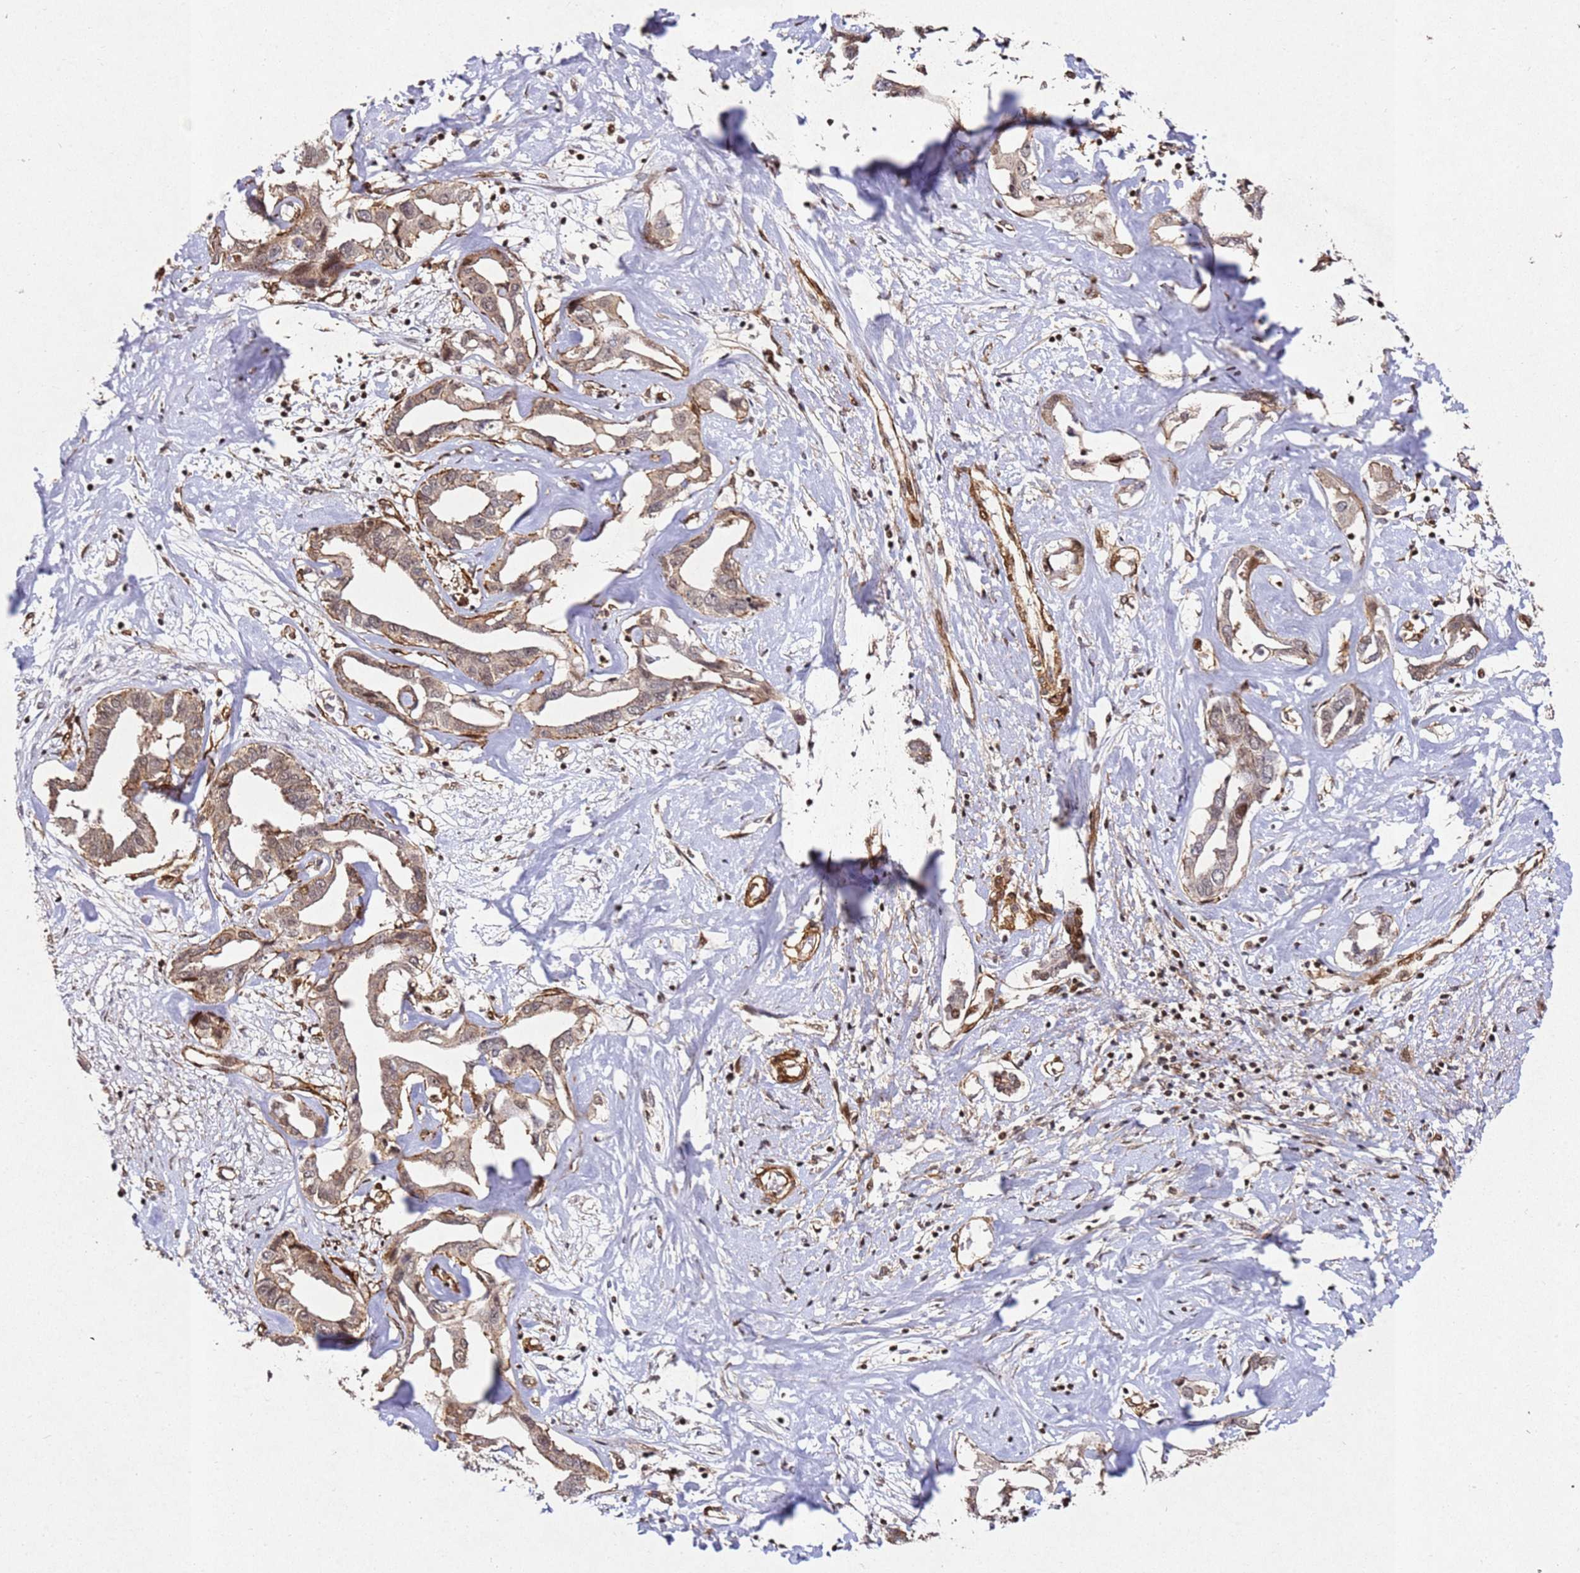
{"staining": {"intensity": "weak", "quantity": "25%-75%", "location": "cytoplasmic/membranous"}, "tissue": "liver cancer", "cell_type": "Tumor cells", "image_type": "cancer", "snomed": [{"axis": "morphology", "description": "Cholangiocarcinoma"}, {"axis": "topography", "description": "Liver"}], "caption": "Immunohistochemical staining of cholangiocarcinoma (liver) demonstrates low levels of weak cytoplasmic/membranous protein staining in about 25%-75% of tumor cells.", "gene": "ZNF296", "patient": {"sex": "male", "age": 59}}